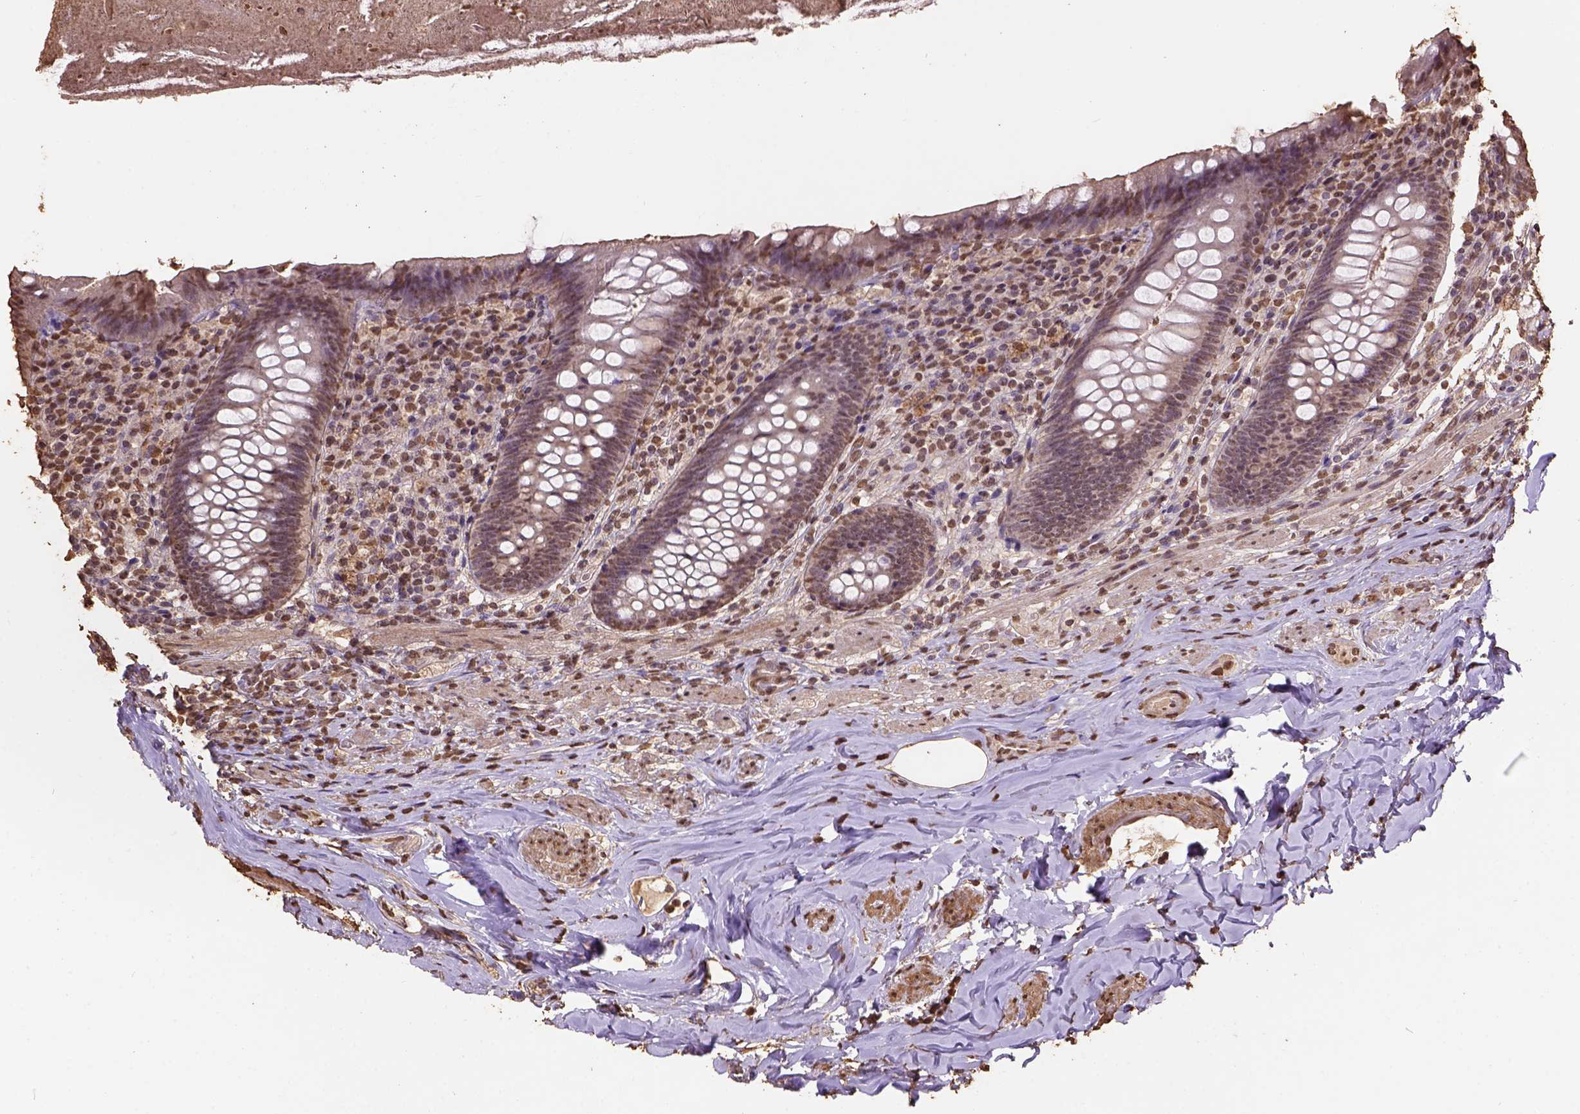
{"staining": {"intensity": "moderate", "quantity": ">75%", "location": "nuclear"}, "tissue": "appendix", "cell_type": "Glandular cells", "image_type": "normal", "snomed": [{"axis": "morphology", "description": "Normal tissue, NOS"}, {"axis": "topography", "description": "Appendix"}], "caption": "Protein staining of normal appendix demonstrates moderate nuclear positivity in about >75% of glandular cells.", "gene": "CSTF2T", "patient": {"sex": "male", "age": 47}}